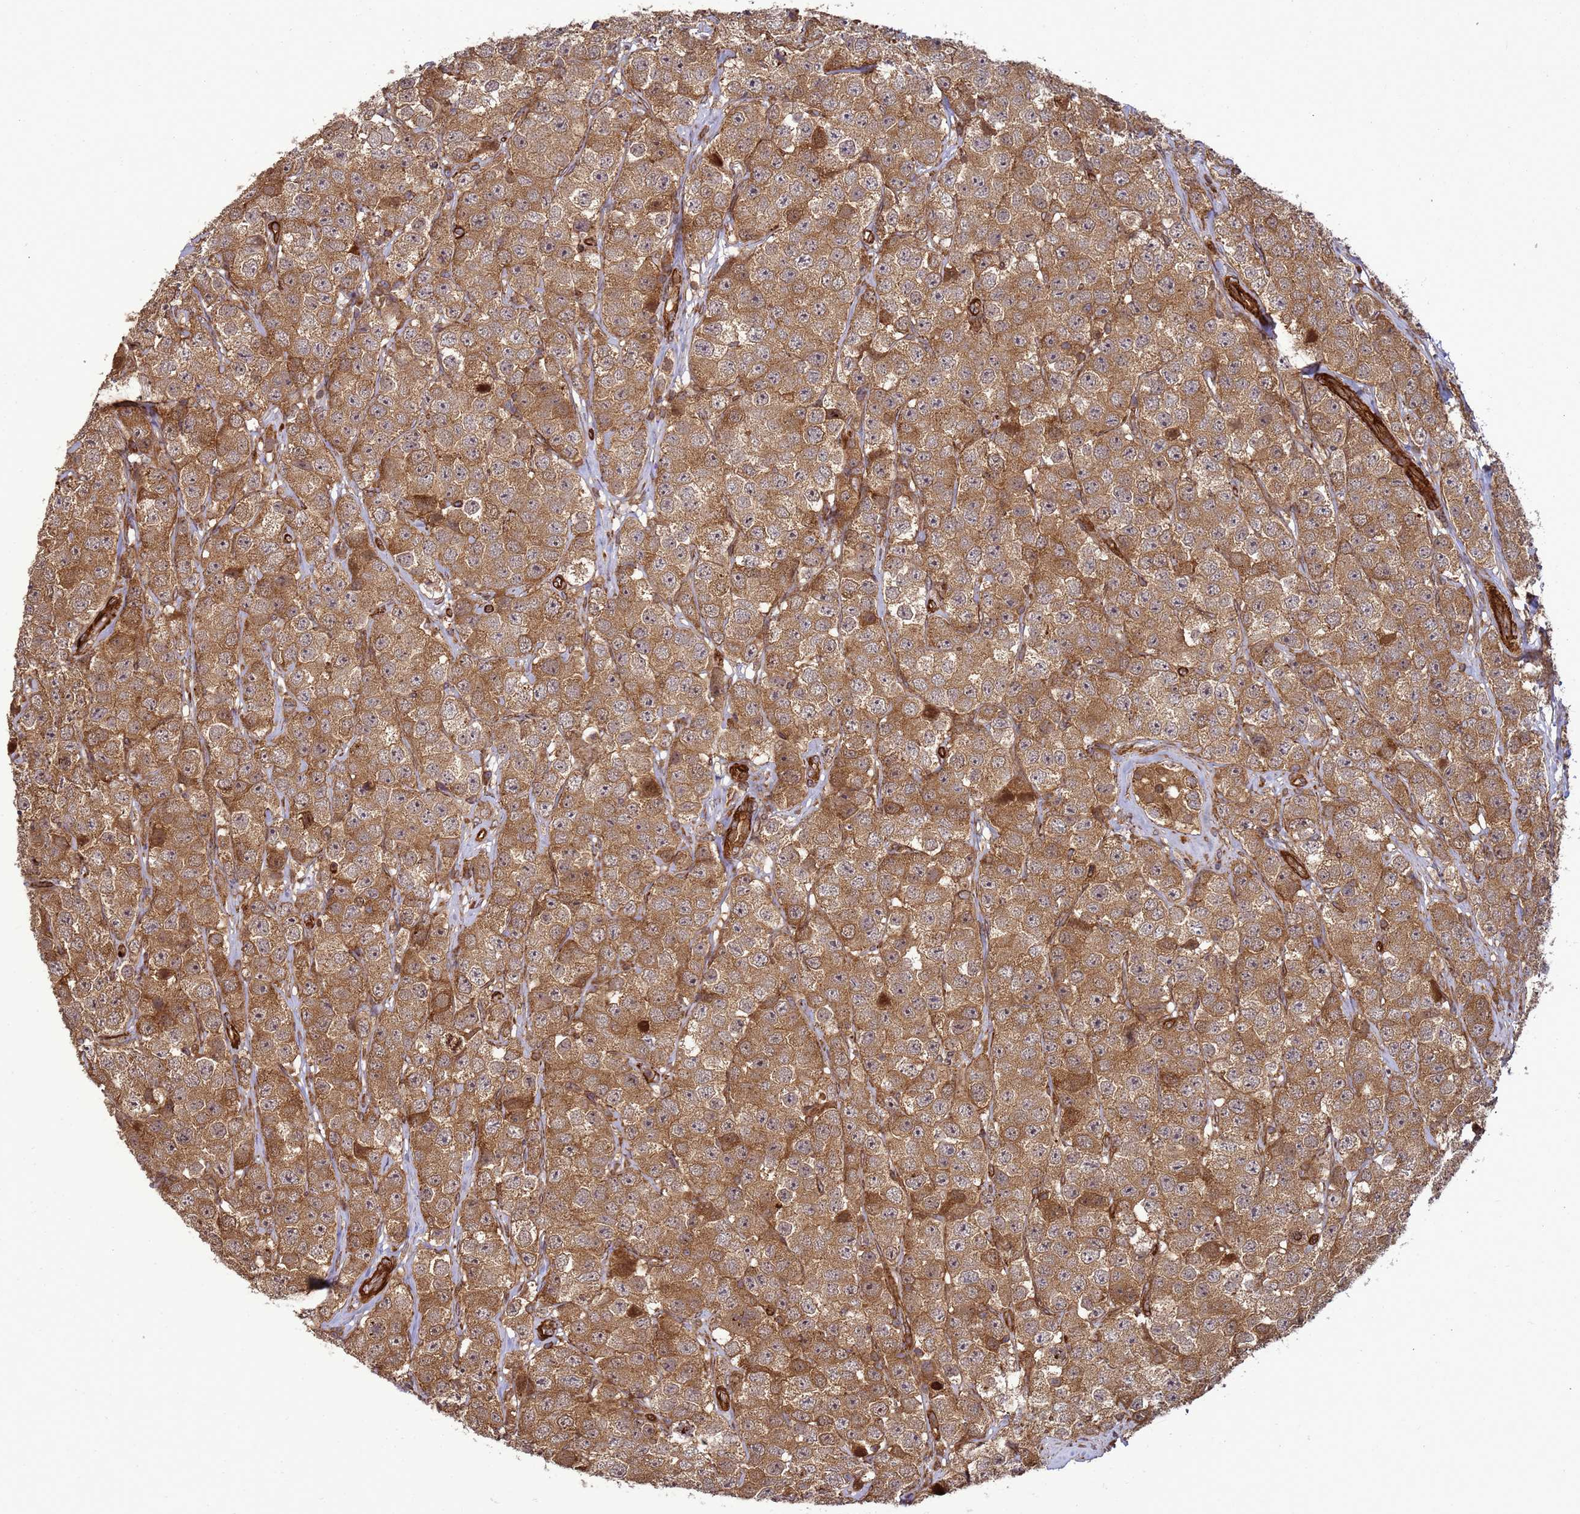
{"staining": {"intensity": "moderate", "quantity": ">75%", "location": "cytoplasmic/membranous"}, "tissue": "testis cancer", "cell_type": "Tumor cells", "image_type": "cancer", "snomed": [{"axis": "morphology", "description": "Seminoma, NOS"}, {"axis": "topography", "description": "Testis"}], "caption": "This image displays immunohistochemistry staining of testis seminoma, with medium moderate cytoplasmic/membranous positivity in about >75% of tumor cells.", "gene": "CNOT1", "patient": {"sex": "male", "age": 28}}